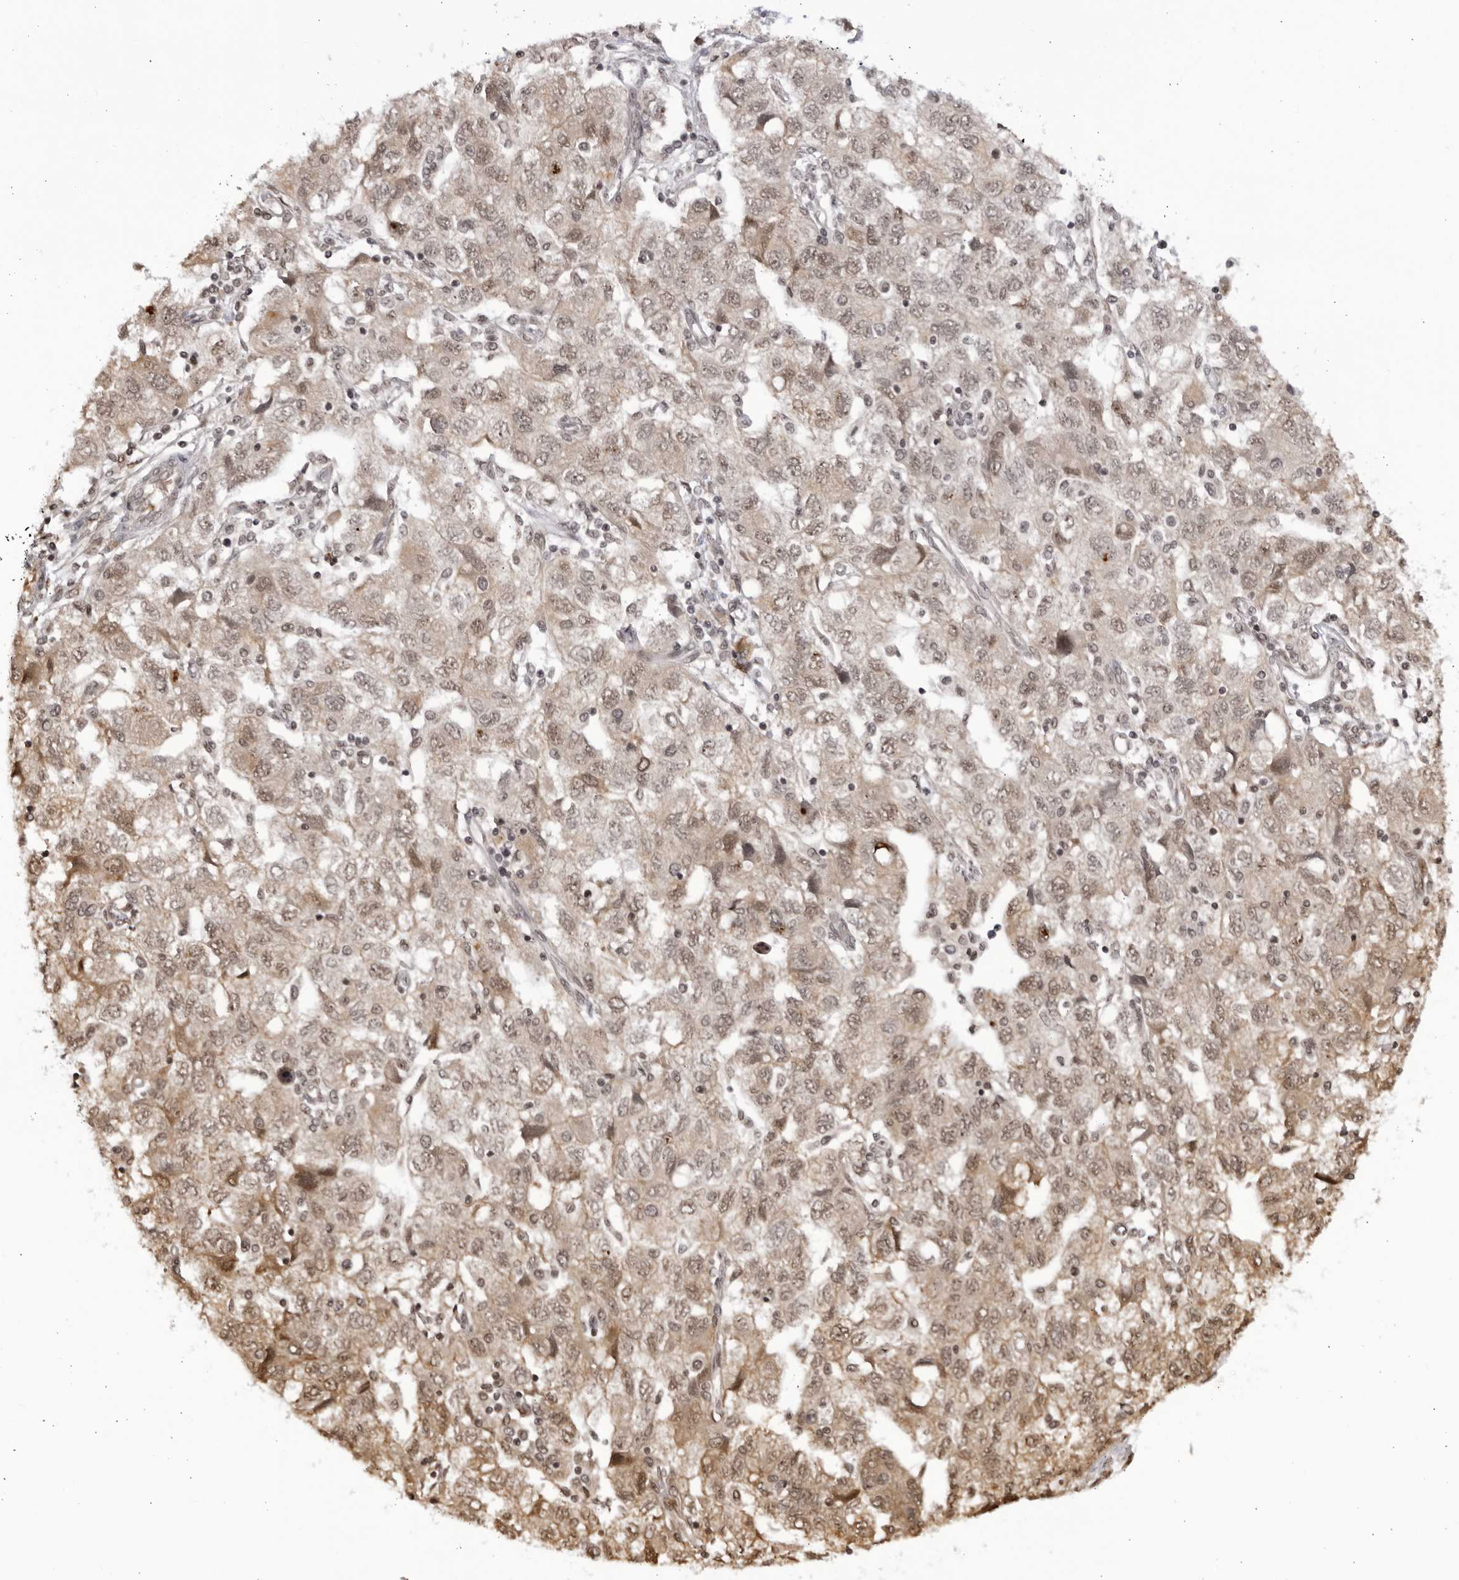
{"staining": {"intensity": "weak", "quantity": ">75%", "location": "cytoplasmic/membranous,nuclear"}, "tissue": "ovarian cancer", "cell_type": "Tumor cells", "image_type": "cancer", "snomed": [{"axis": "morphology", "description": "Carcinoma, NOS"}, {"axis": "morphology", "description": "Cystadenocarcinoma, serous, NOS"}, {"axis": "topography", "description": "Ovary"}], "caption": "Human ovarian cancer stained with a brown dye exhibits weak cytoplasmic/membranous and nuclear positive positivity in approximately >75% of tumor cells.", "gene": "RASGEF1C", "patient": {"sex": "female", "age": 69}}